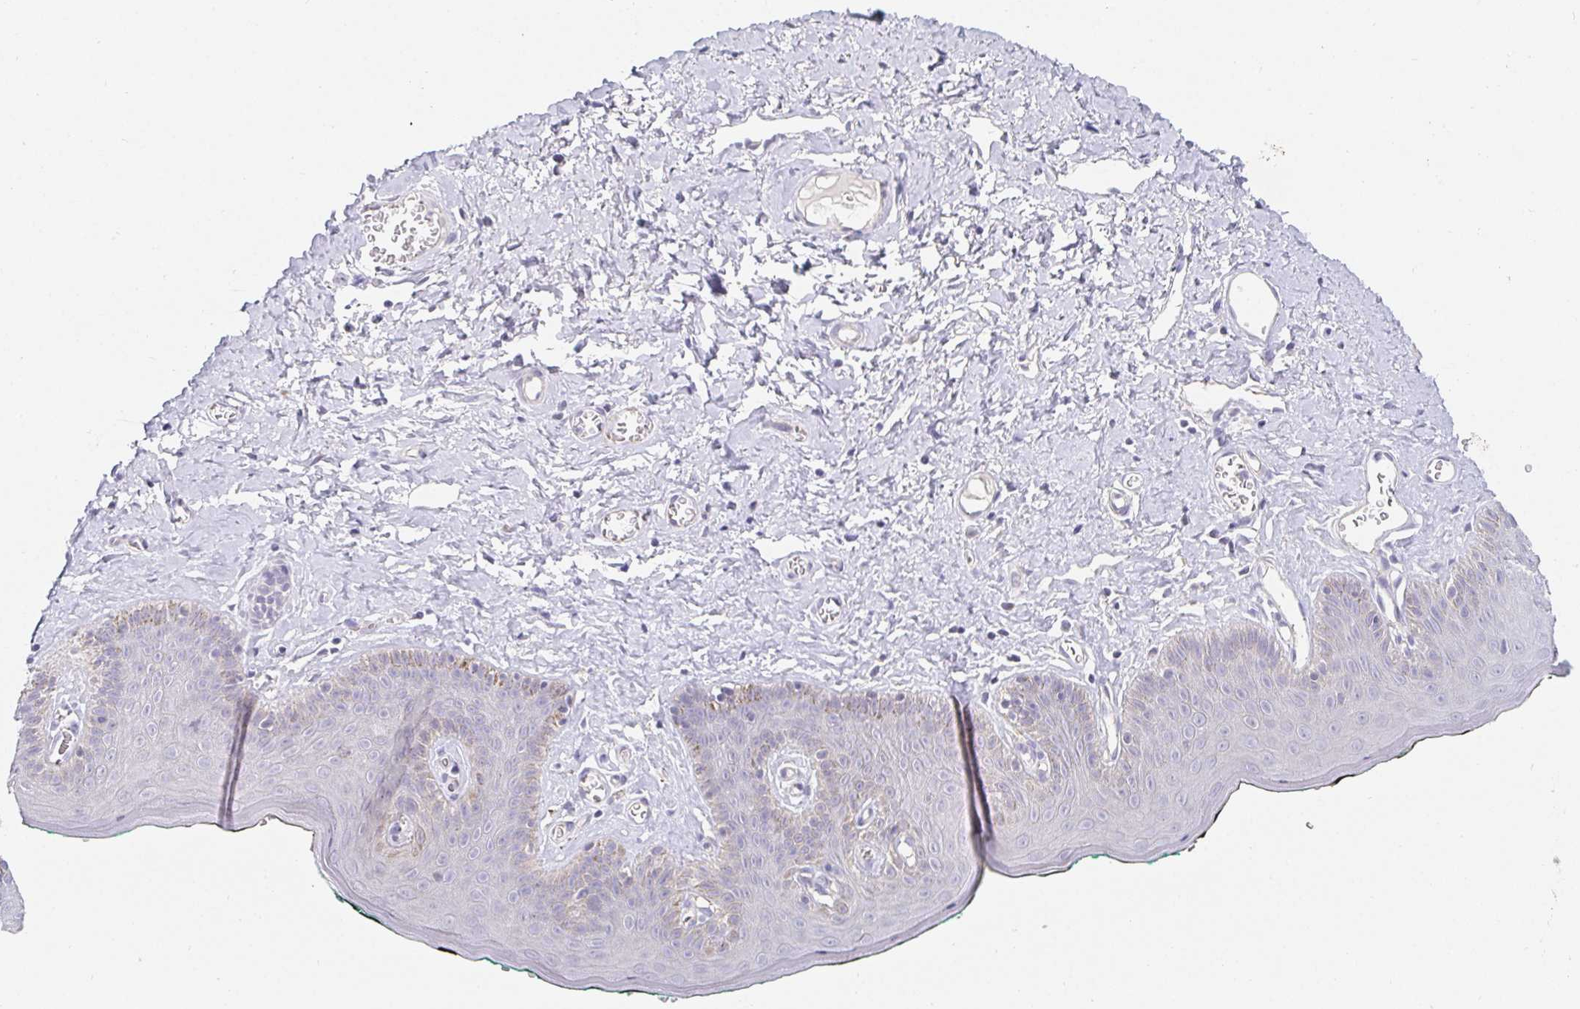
{"staining": {"intensity": "negative", "quantity": "none", "location": "none"}, "tissue": "skin", "cell_type": "Epidermal cells", "image_type": "normal", "snomed": [{"axis": "morphology", "description": "Normal tissue, NOS"}, {"axis": "topography", "description": "Vulva"}, {"axis": "topography", "description": "Peripheral nerve tissue"}], "caption": "Benign skin was stained to show a protein in brown. There is no significant staining in epidermal cells. (Immunohistochemistry, brightfield microscopy, high magnification).", "gene": "PDX1", "patient": {"sex": "female", "age": 66}}